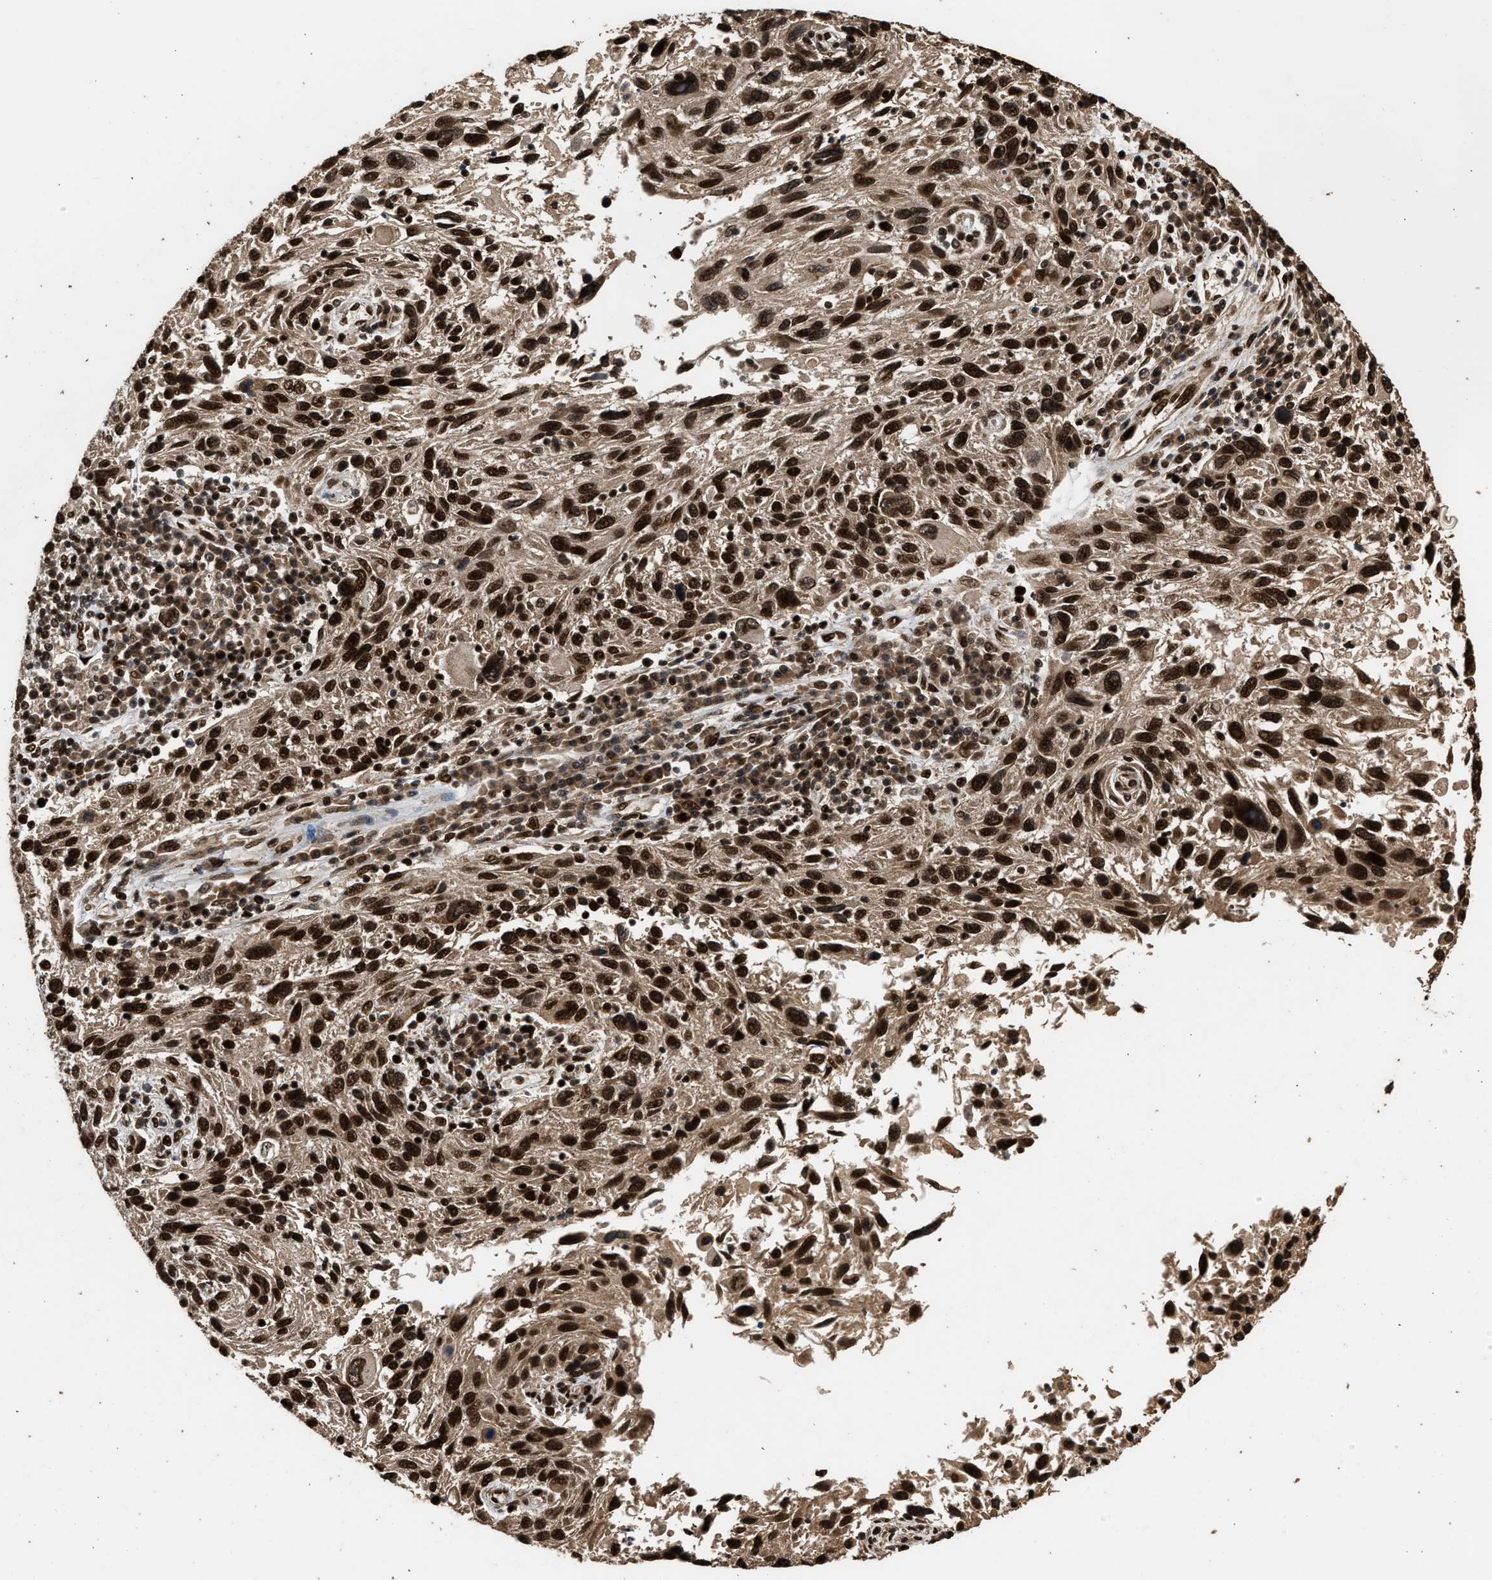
{"staining": {"intensity": "strong", "quantity": ">75%", "location": "nuclear"}, "tissue": "melanoma", "cell_type": "Tumor cells", "image_type": "cancer", "snomed": [{"axis": "morphology", "description": "Malignant melanoma, NOS"}, {"axis": "topography", "description": "Skin"}], "caption": "Protein expression by immunohistochemistry (IHC) displays strong nuclear positivity in about >75% of tumor cells in malignant melanoma. The protein of interest is shown in brown color, while the nuclei are stained blue.", "gene": "PPP4R3B", "patient": {"sex": "male", "age": 53}}